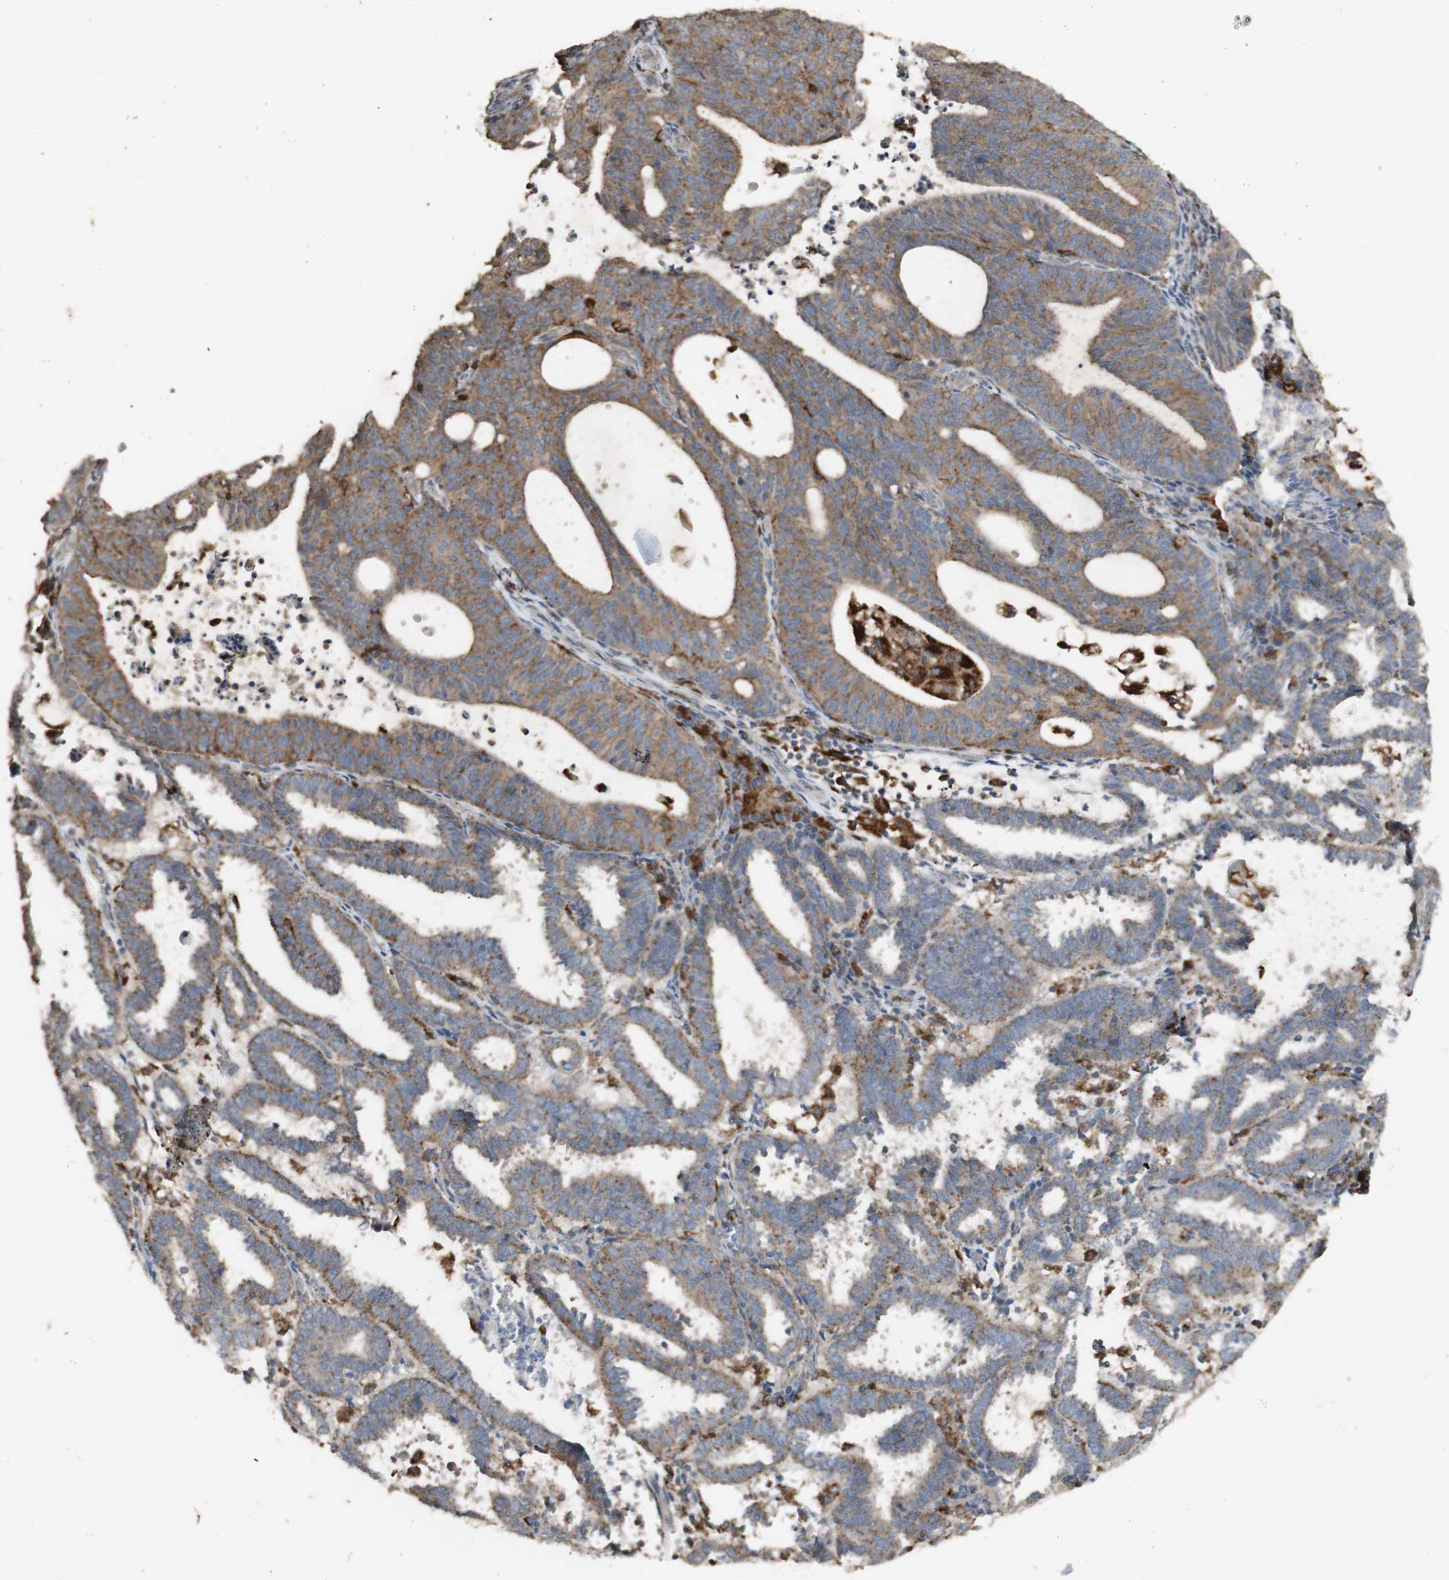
{"staining": {"intensity": "moderate", "quantity": ">75%", "location": "cytoplasmic/membranous"}, "tissue": "endometrial cancer", "cell_type": "Tumor cells", "image_type": "cancer", "snomed": [{"axis": "morphology", "description": "Adenocarcinoma, NOS"}, {"axis": "topography", "description": "Uterus"}], "caption": "IHC staining of endometrial cancer (adenocarcinoma), which shows medium levels of moderate cytoplasmic/membranous expression in about >75% of tumor cells indicating moderate cytoplasmic/membranous protein positivity. The staining was performed using DAB (brown) for protein detection and nuclei were counterstained in hematoxylin (blue).", "gene": "ATP6V1E1", "patient": {"sex": "female", "age": 83}}